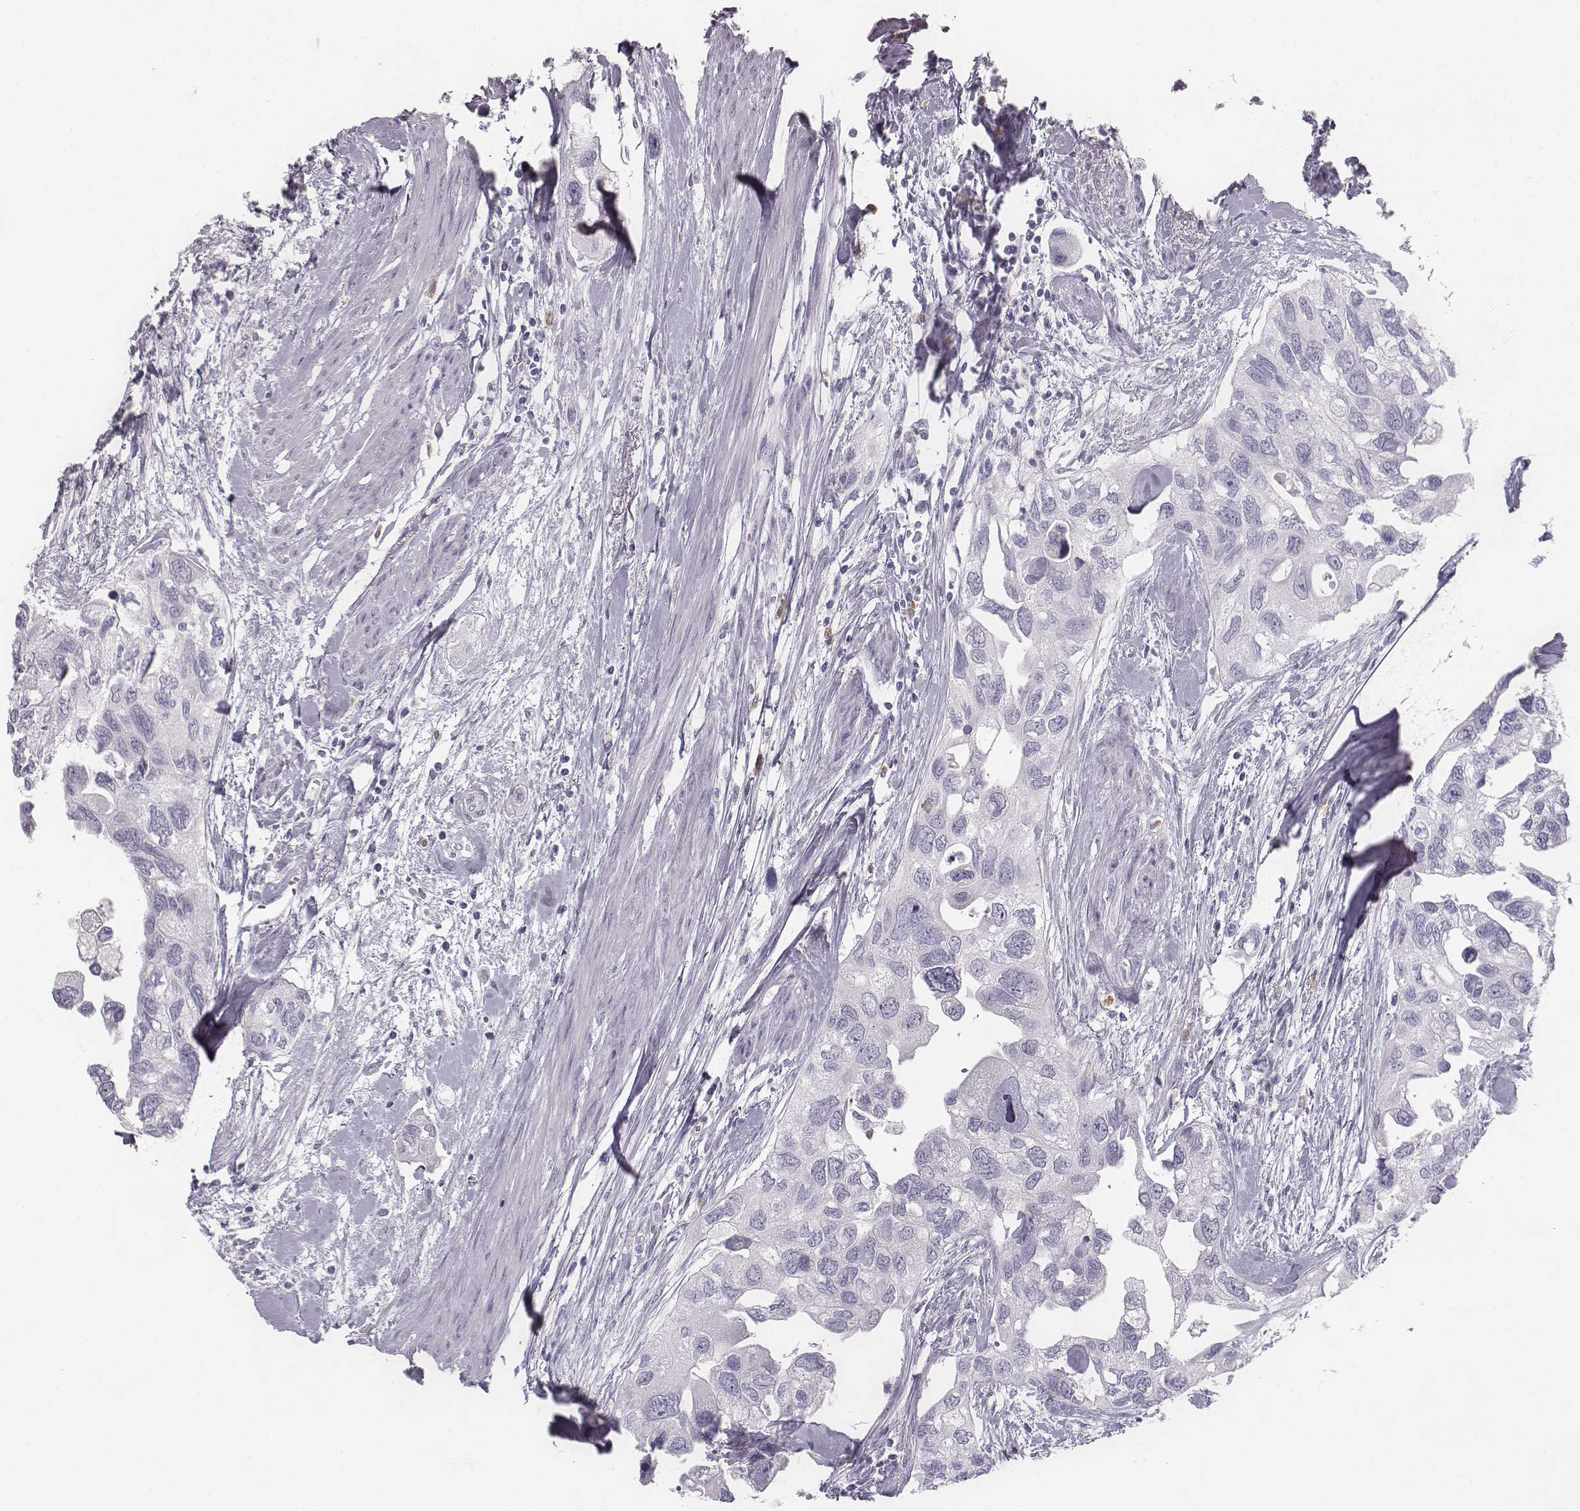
{"staining": {"intensity": "negative", "quantity": "none", "location": "none"}, "tissue": "urothelial cancer", "cell_type": "Tumor cells", "image_type": "cancer", "snomed": [{"axis": "morphology", "description": "Urothelial carcinoma, High grade"}, {"axis": "topography", "description": "Urinary bladder"}], "caption": "The image exhibits no staining of tumor cells in high-grade urothelial carcinoma.", "gene": "NPTXR", "patient": {"sex": "male", "age": 59}}